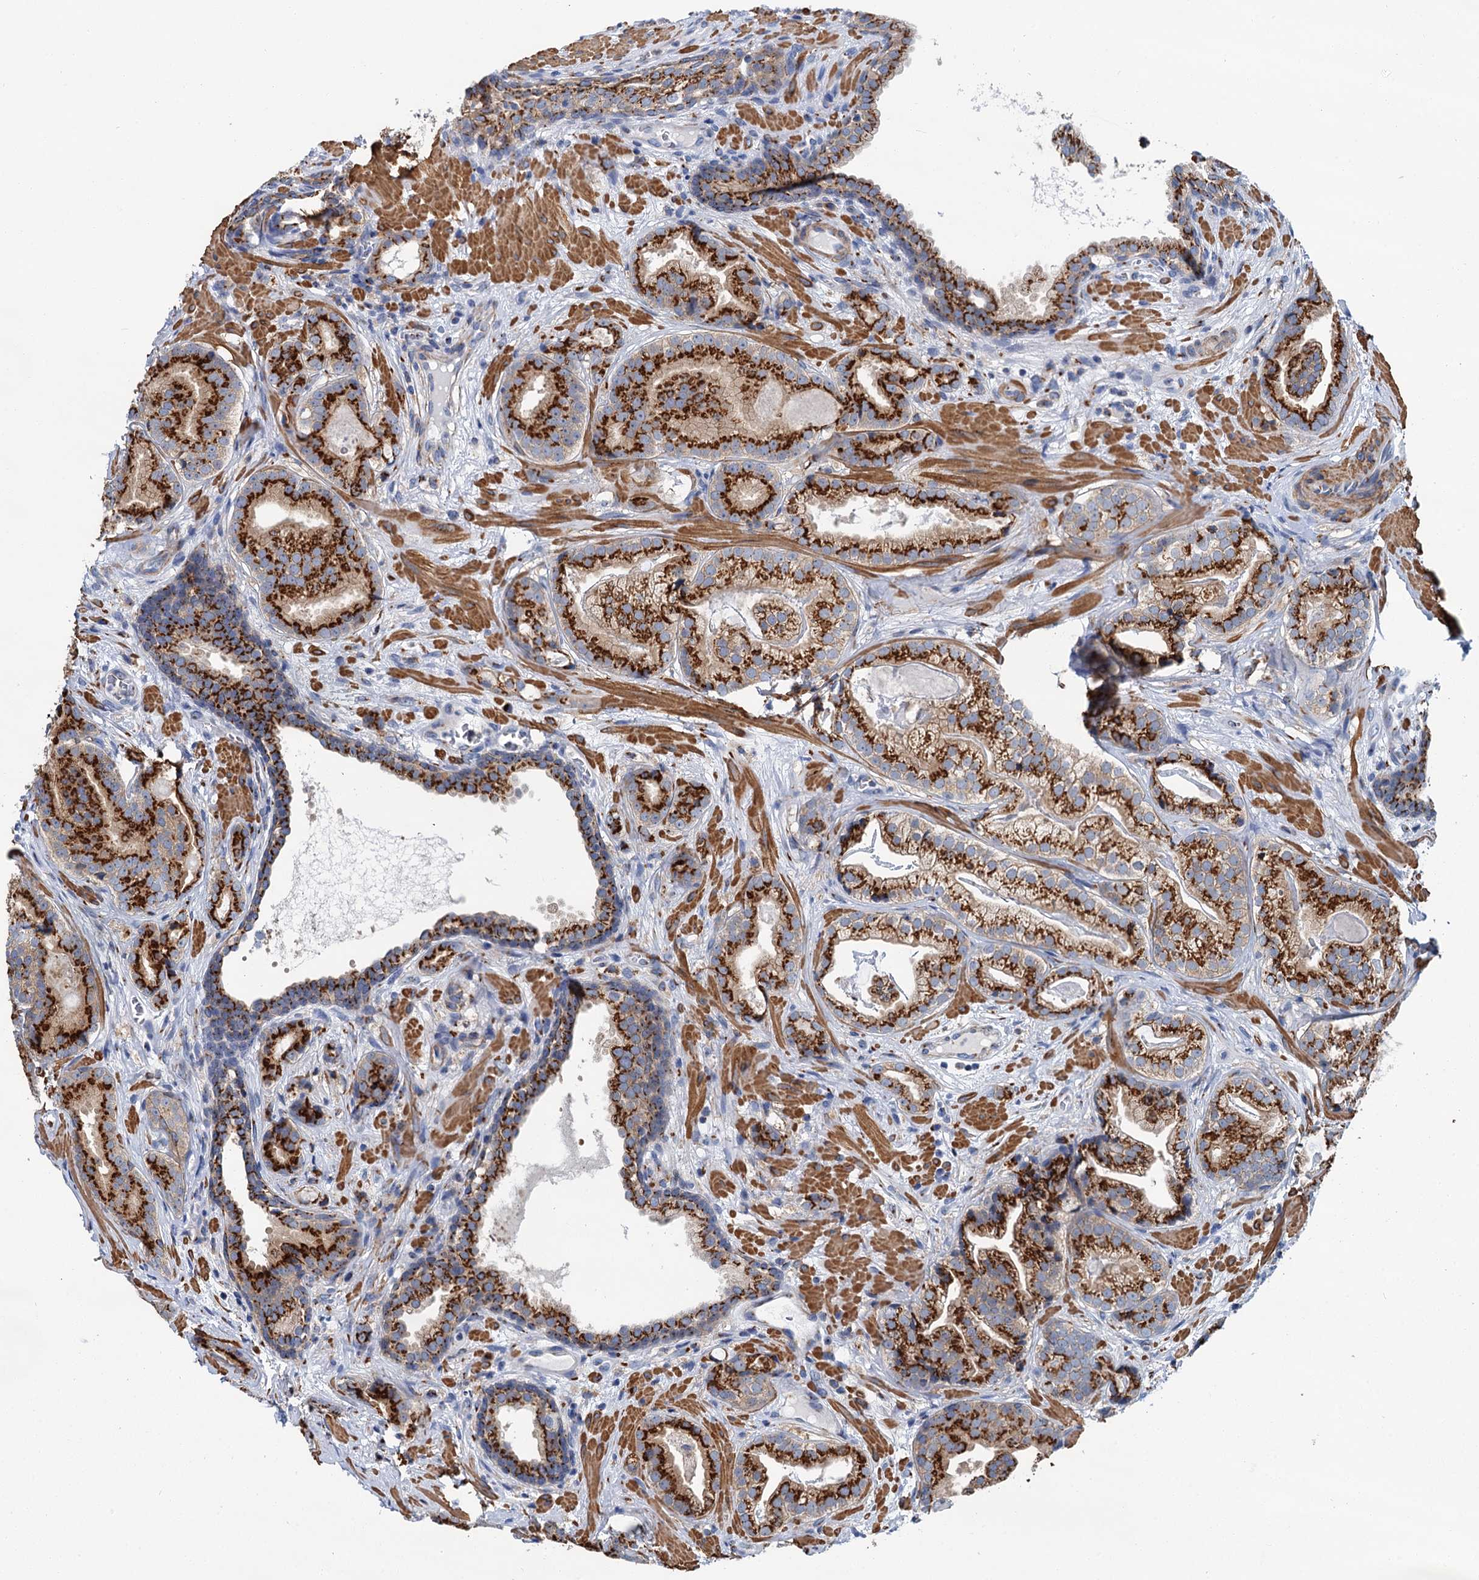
{"staining": {"intensity": "strong", "quantity": ">75%", "location": "cytoplasmic/membranous"}, "tissue": "prostate cancer", "cell_type": "Tumor cells", "image_type": "cancer", "snomed": [{"axis": "morphology", "description": "Adenocarcinoma, High grade"}, {"axis": "topography", "description": "Prostate"}], "caption": "Human prostate high-grade adenocarcinoma stained with a protein marker shows strong staining in tumor cells.", "gene": "BET1L", "patient": {"sex": "male", "age": 60}}